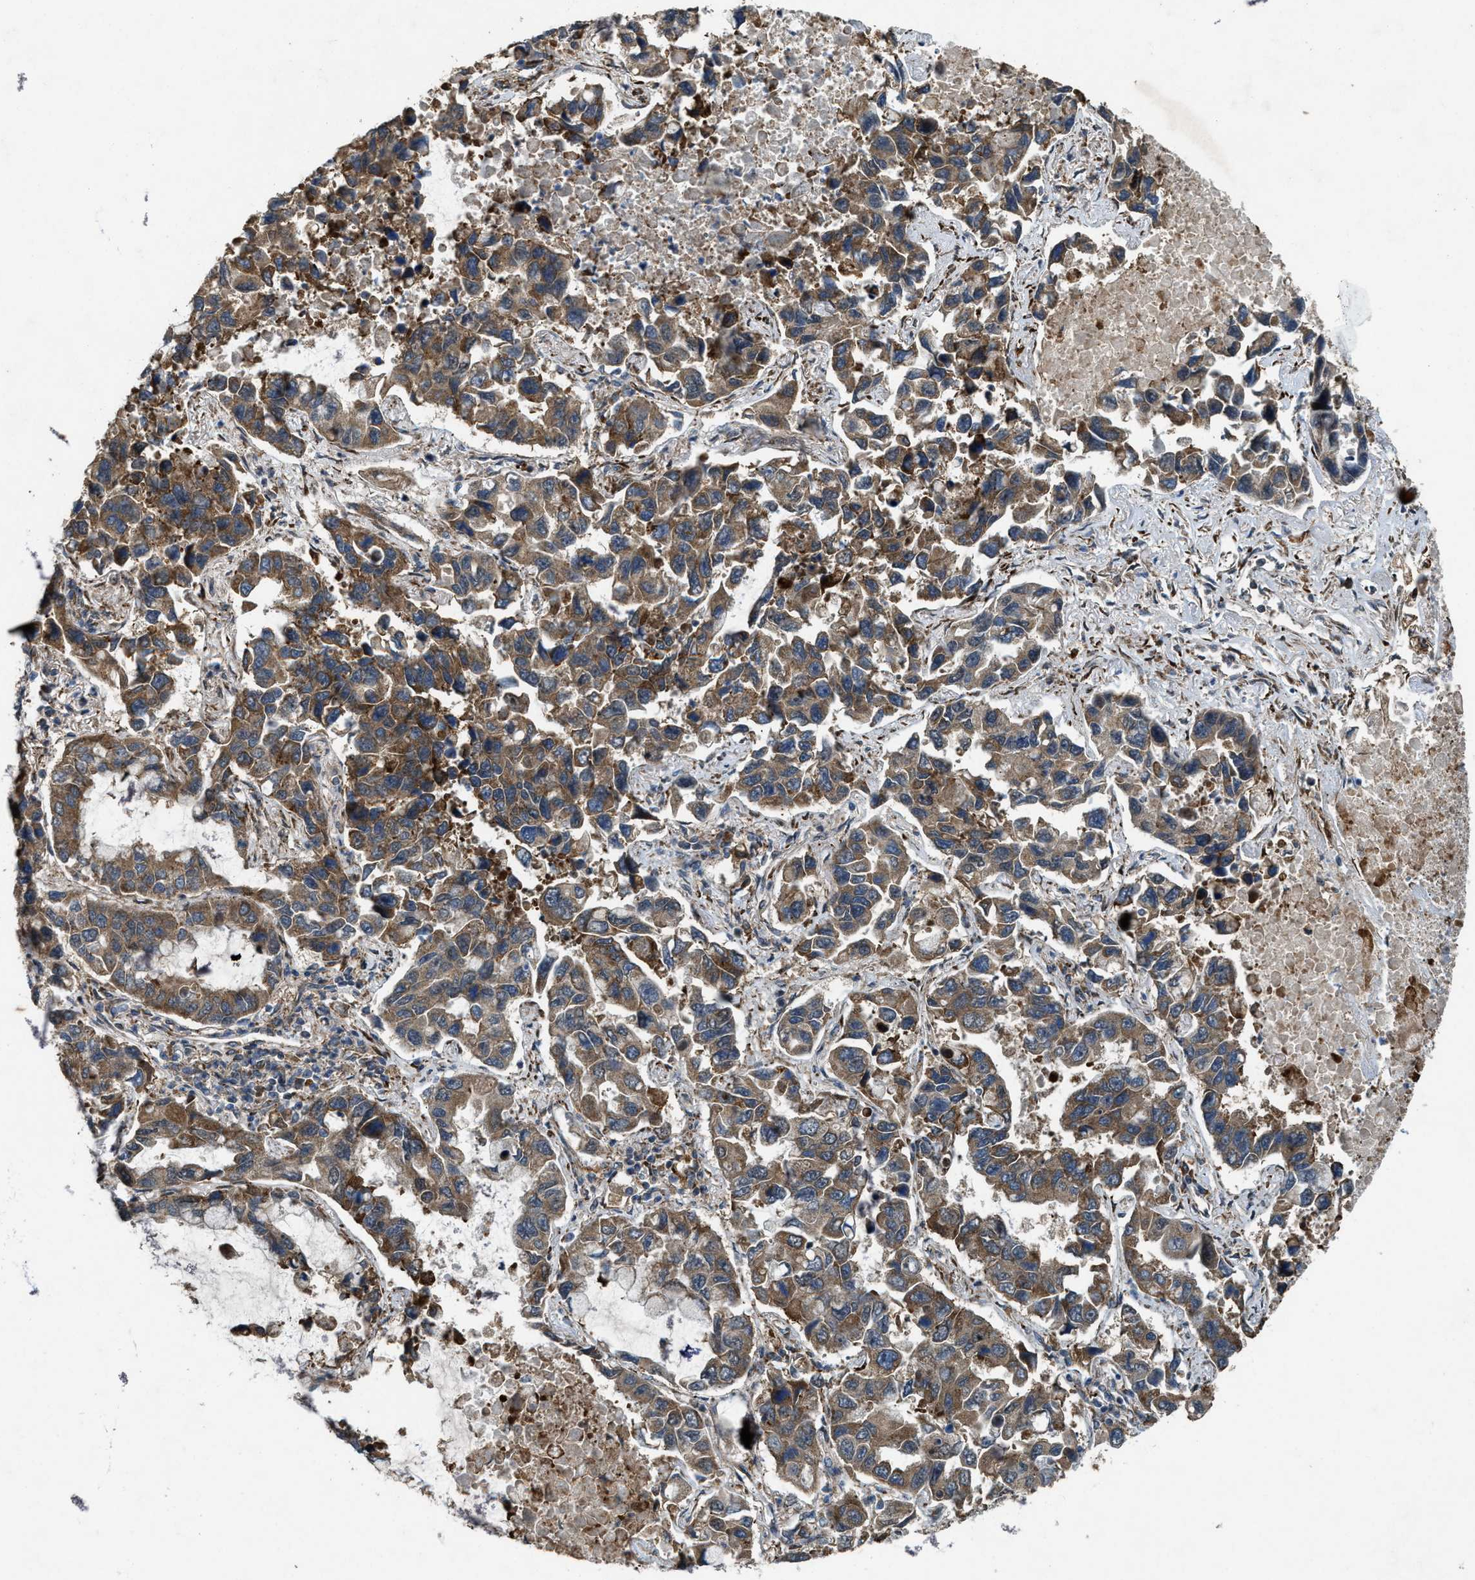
{"staining": {"intensity": "moderate", "quantity": ">75%", "location": "cytoplasmic/membranous"}, "tissue": "lung cancer", "cell_type": "Tumor cells", "image_type": "cancer", "snomed": [{"axis": "morphology", "description": "Adenocarcinoma, NOS"}, {"axis": "topography", "description": "Lung"}], "caption": "This micrograph demonstrates immunohistochemistry (IHC) staining of human lung cancer (adenocarcinoma), with medium moderate cytoplasmic/membranous positivity in approximately >75% of tumor cells.", "gene": "LRRC72", "patient": {"sex": "male", "age": 64}}